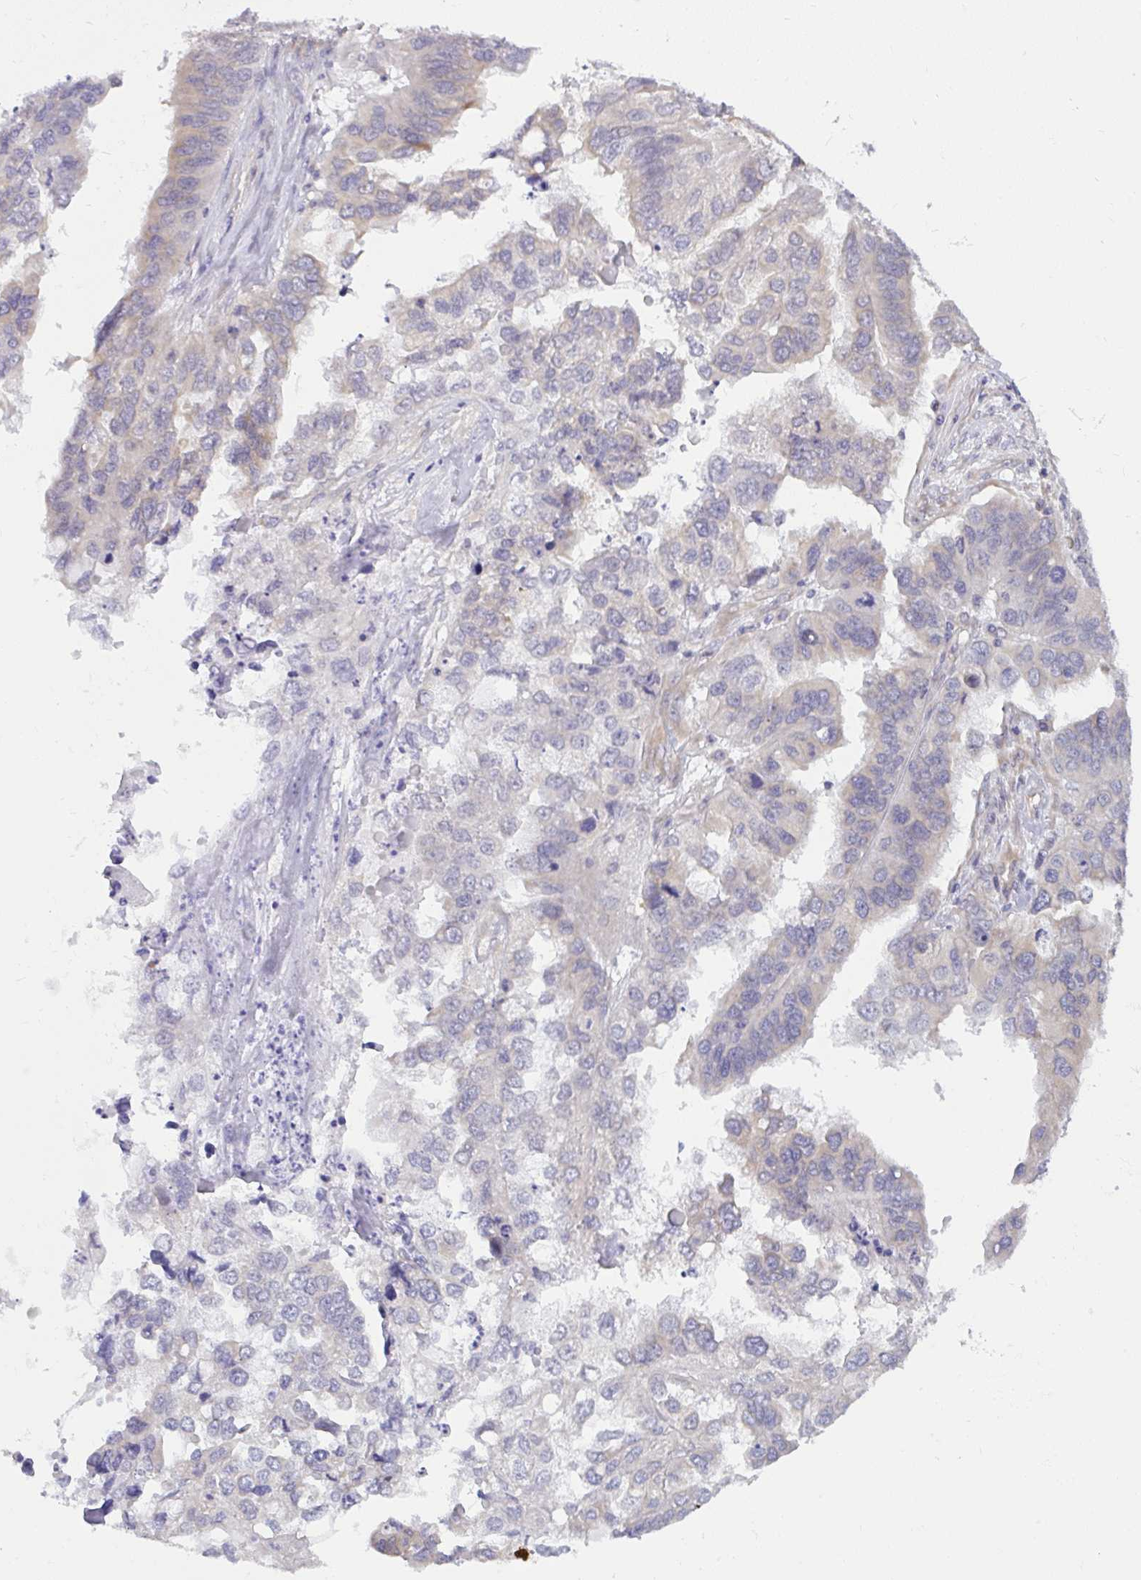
{"staining": {"intensity": "weak", "quantity": "<25%", "location": "cytoplasmic/membranous"}, "tissue": "ovarian cancer", "cell_type": "Tumor cells", "image_type": "cancer", "snomed": [{"axis": "morphology", "description": "Cystadenocarcinoma, serous, NOS"}, {"axis": "topography", "description": "Ovary"}], "caption": "An image of serous cystadenocarcinoma (ovarian) stained for a protein reveals no brown staining in tumor cells.", "gene": "CAMLG", "patient": {"sex": "female", "age": 79}}